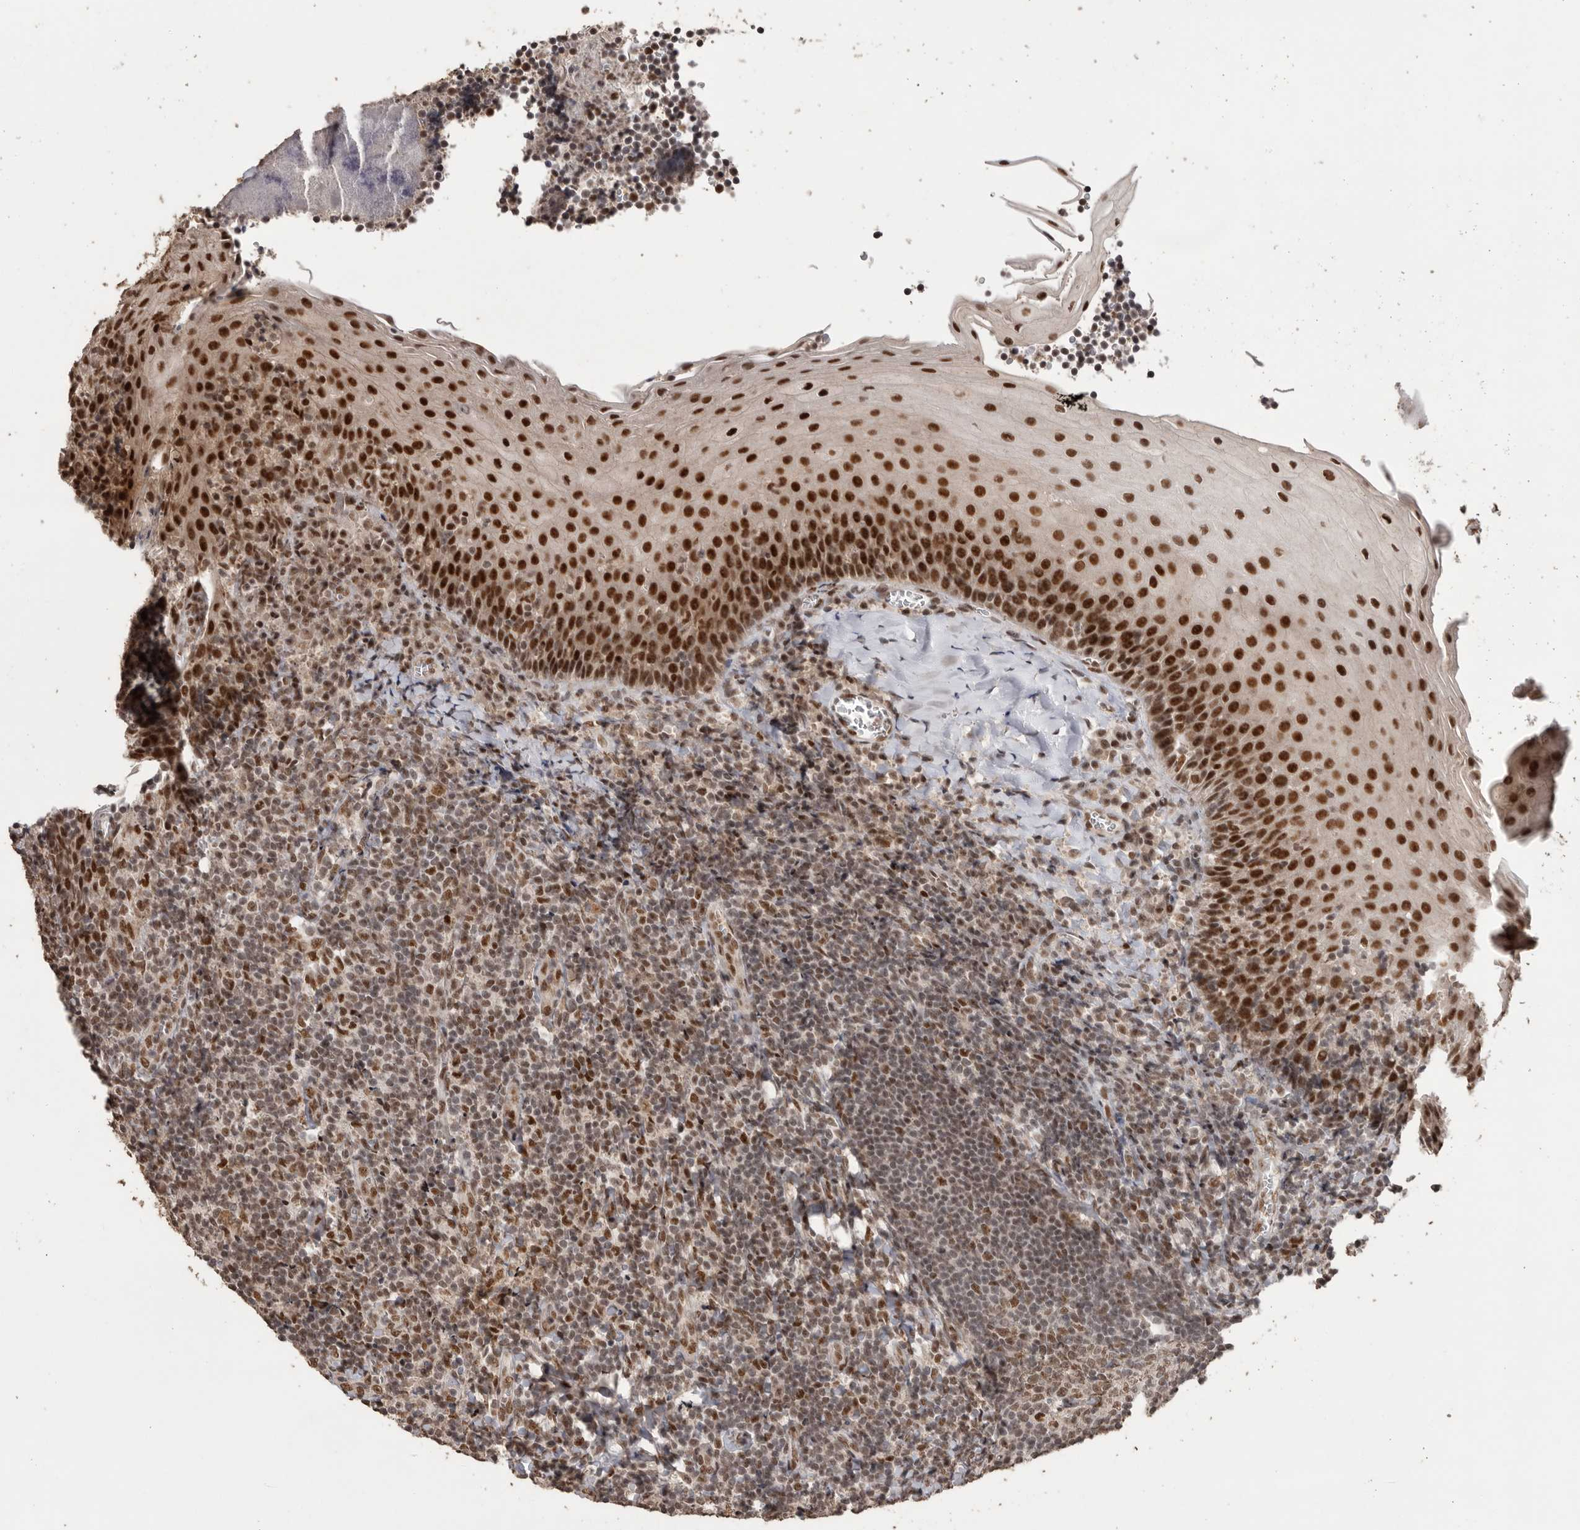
{"staining": {"intensity": "moderate", "quantity": ">75%", "location": "nuclear"}, "tissue": "tonsil", "cell_type": "Germinal center cells", "image_type": "normal", "snomed": [{"axis": "morphology", "description": "Normal tissue, NOS"}, {"axis": "topography", "description": "Tonsil"}], "caption": "A high-resolution micrograph shows IHC staining of normal tonsil, which reveals moderate nuclear staining in about >75% of germinal center cells. (brown staining indicates protein expression, while blue staining denotes nuclei).", "gene": "PPP1R10", "patient": {"sex": "male", "age": 27}}